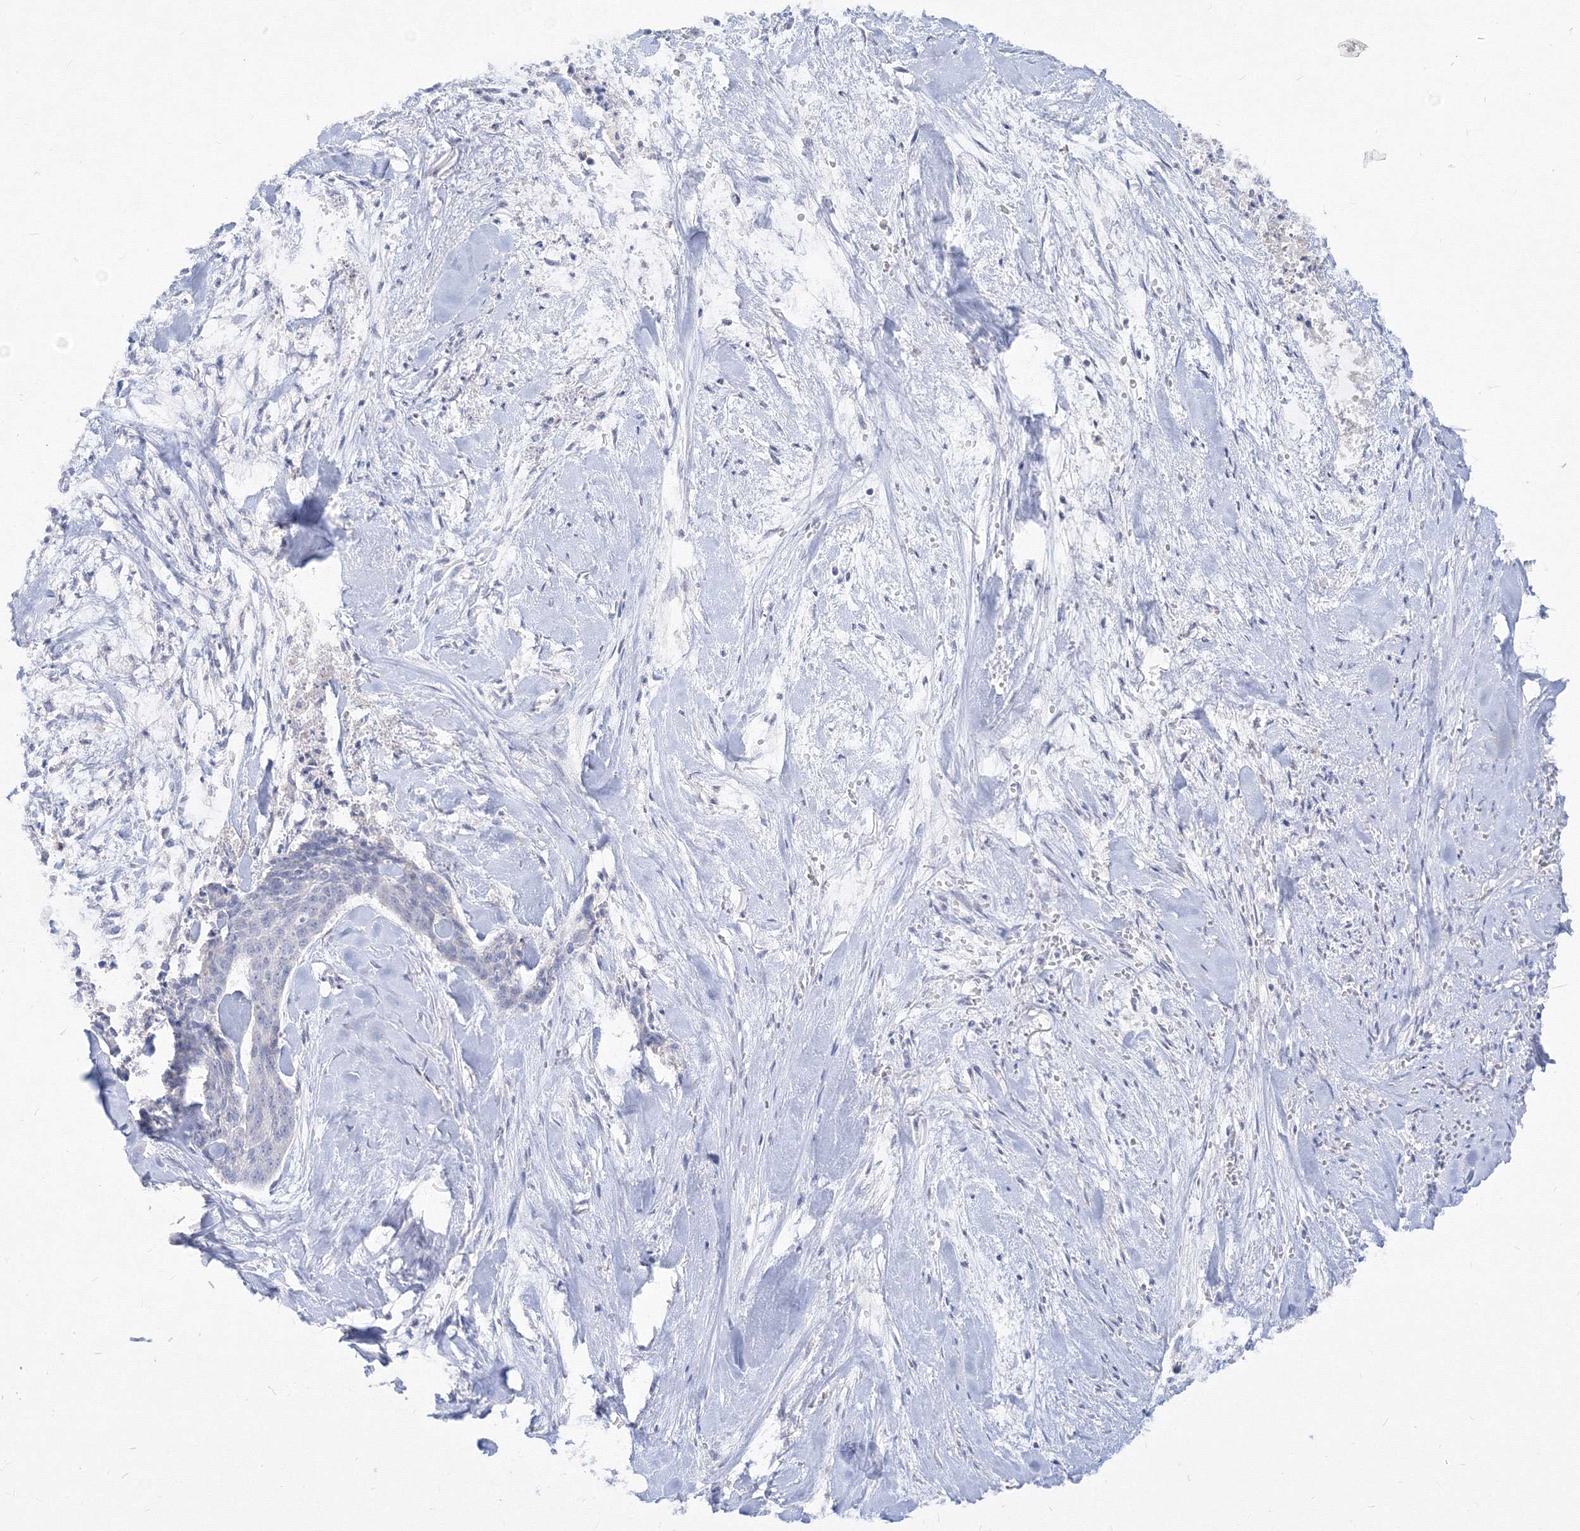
{"staining": {"intensity": "negative", "quantity": "none", "location": "none"}, "tissue": "skin cancer", "cell_type": "Tumor cells", "image_type": "cancer", "snomed": [{"axis": "morphology", "description": "Basal cell carcinoma"}, {"axis": "topography", "description": "Skin"}], "caption": "A micrograph of human skin cancer (basal cell carcinoma) is negative for staining in tumor cells. (Immunohistochemistry (ihc), brightfield microscopy, high magnification).", "gene": "FBXL8", "patient": {"sex": "female", "age": 64}}